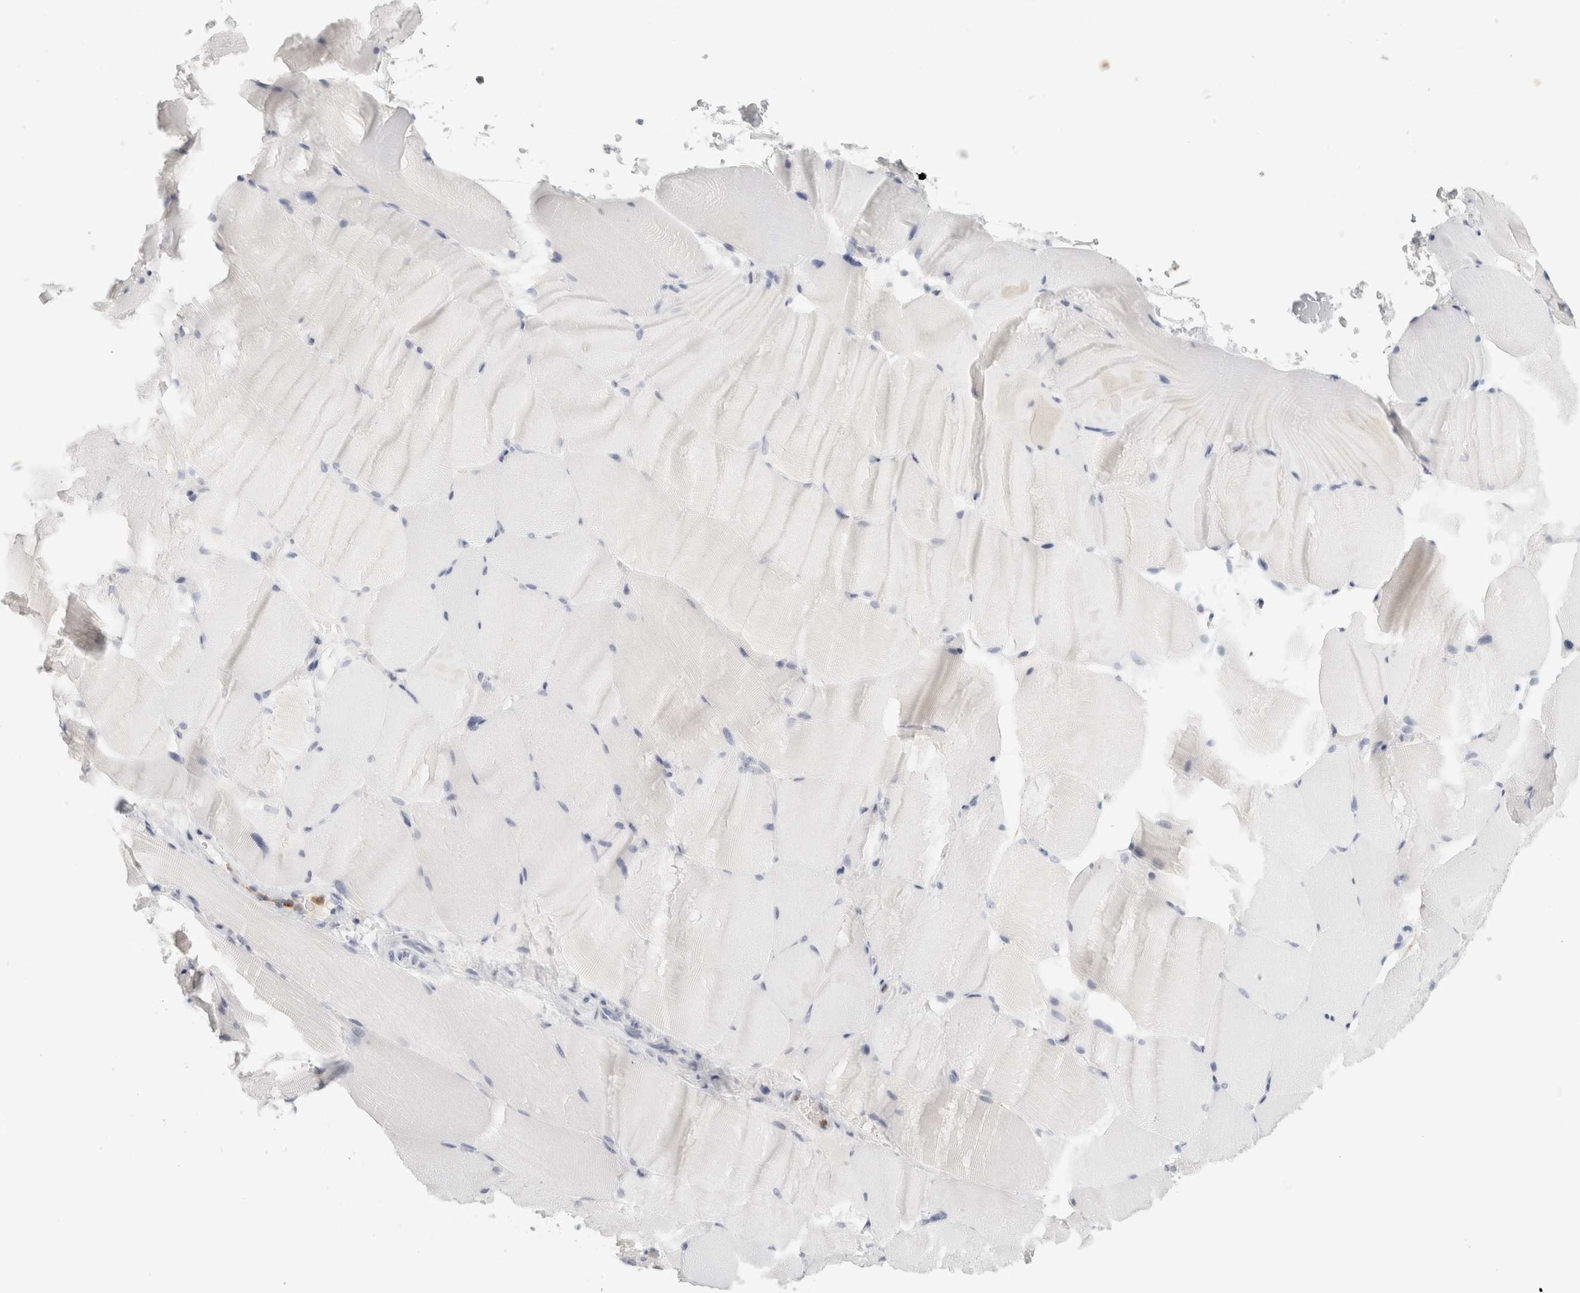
{"staining": {"intensity": "negative", "quantity": "none", "location": "none"}, "tissue": "skeletal muscle", "cell_type": "Myocytes", "image_type": "normal", "snomed": [{"axis": "morphology", "description": "Normal tissue, NOS"}, {"axis": "topography", "description": "Skeletal muscle"}, {"axis": "topography", "description": "Parathyroid gland"}], "caption": "Human skeletal muscle stained for a protein using IHC displays no staining in myocytes.", "gene": "FGL2", "patient": {"sex": "female", "age": 37}}